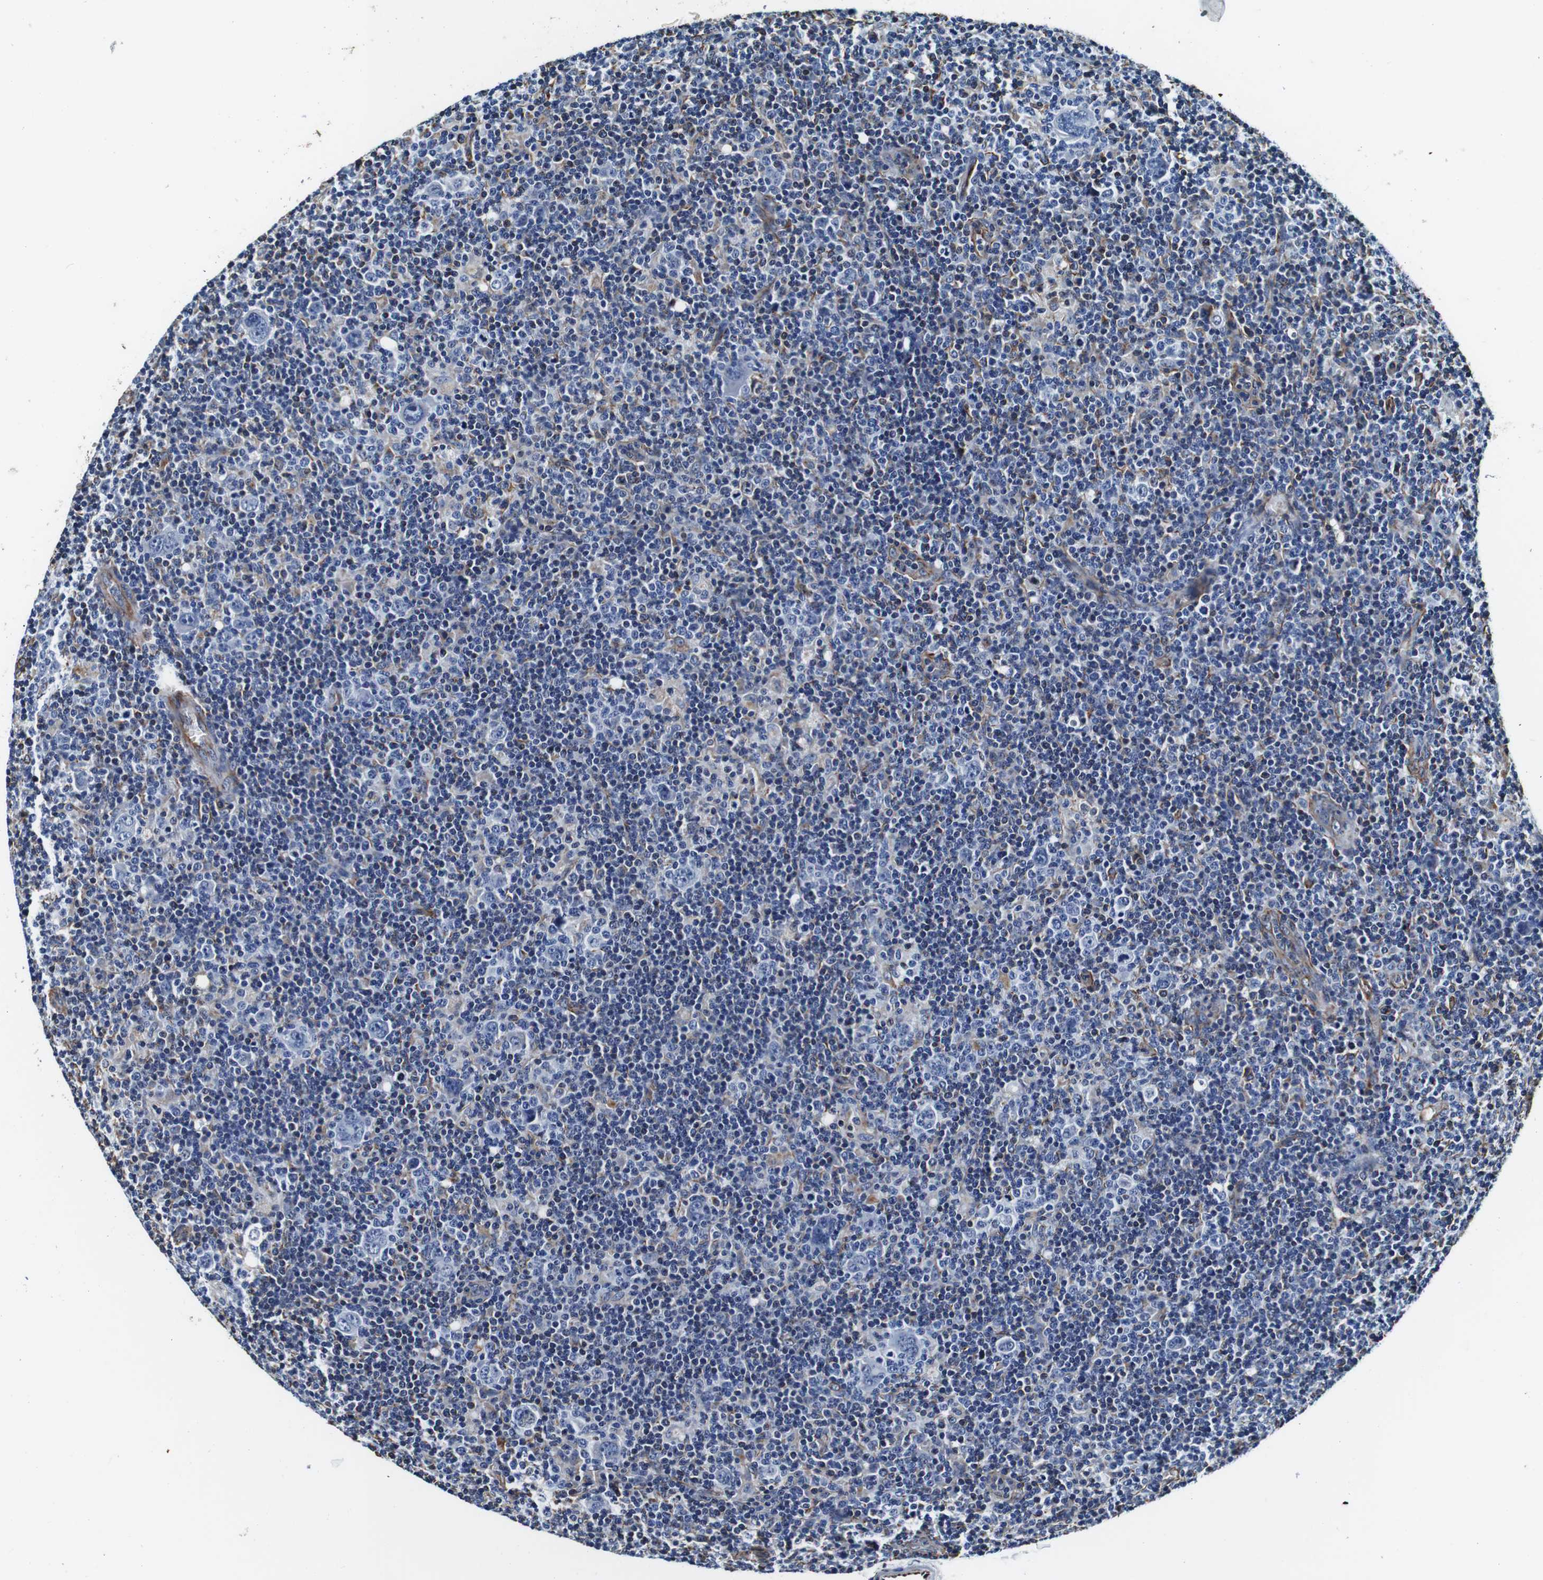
{"staining": {"intensity": "negative", "quantity": "none", "location": "none"}, "tissue": "lymphoma", "cell_type": "Tumor cells", "image_type": "cancer", "snomed": [{"axis": "morphology", "description": "Hodgkin's disease, NOS"}, {"axis": "topography", "description": "Lymph node"}], "caption": "There is no significant positivity in tumor cells of Hodgkin's disease.", "gene": "GJE1", "patient": {"sex": "female", "age": 57}}